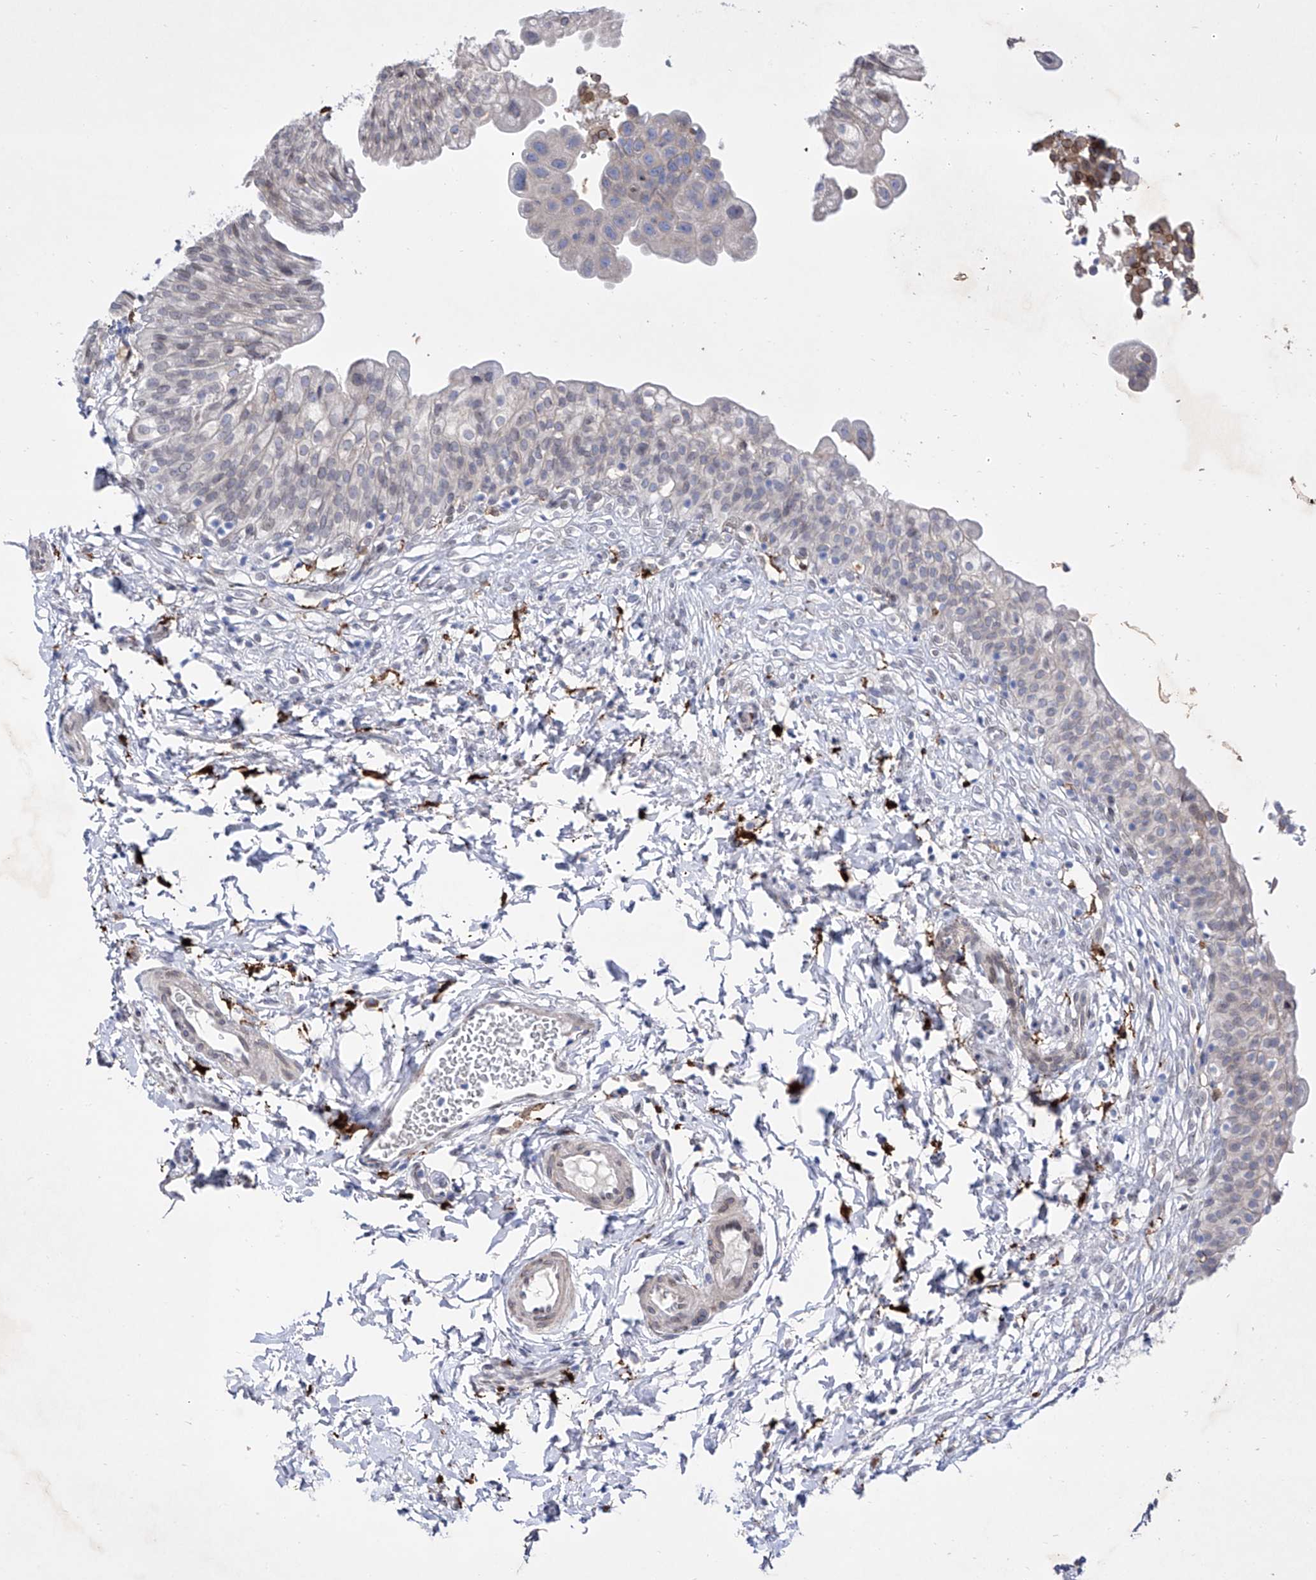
{"staining": {"intensity": "negative", "quantity": "none", "location": "none"}, "tissue": "urinary bladder", "cell_type": "Urothelial cells", "image_type": "normal", "snomed": [{"axis": "morphology", "description": "Normal tissue, NOS"}, {"axis": "topography", "description": "Urinary bladder"}], "caption": "This is an immunohistochemistry (IHC) image of benign urinary bladder. There is no expression in urothelial cells.", "gene": "LCLAT1", "patient": {"sex": "male", "age": 55}}